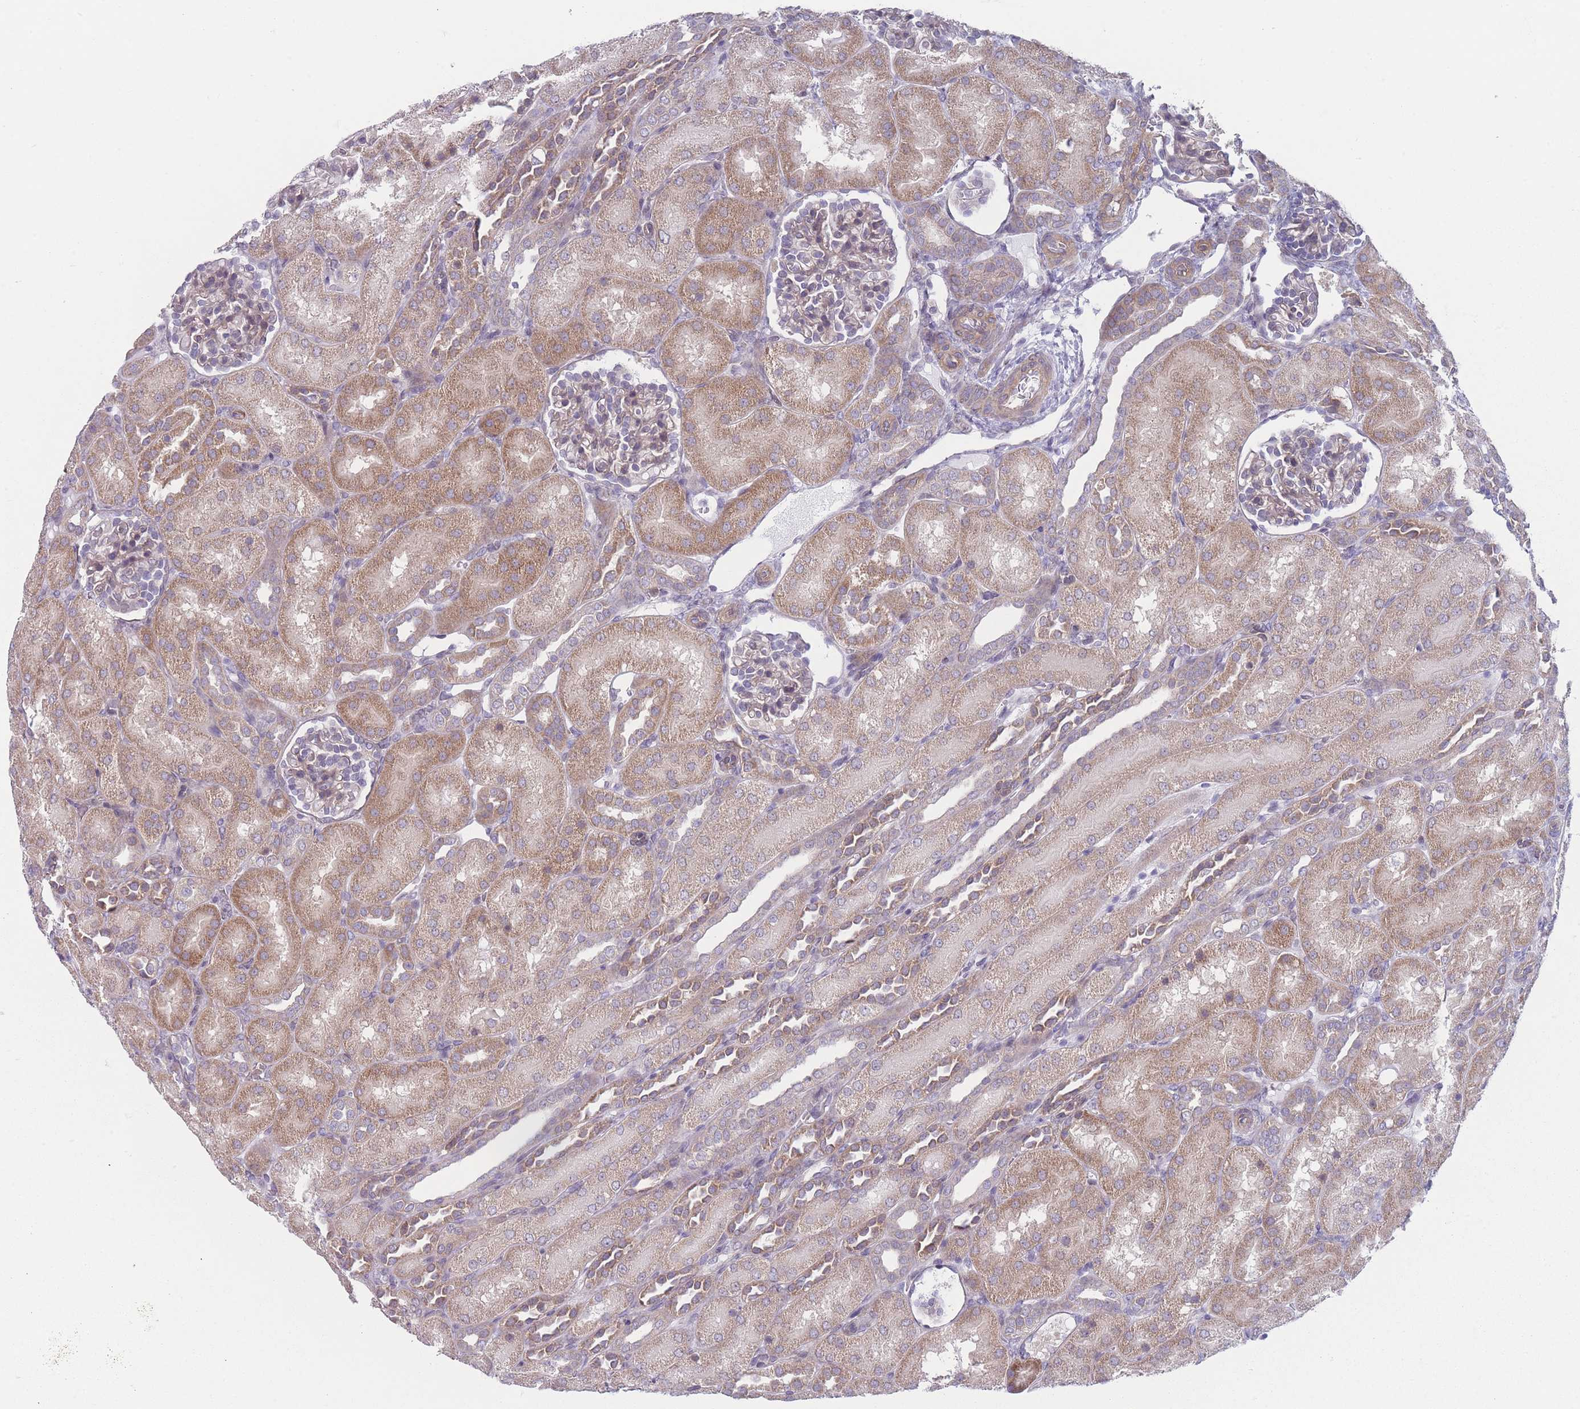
{"staining": {"intensity": "weak", "quantity": "<25%", "location": "cytoplasmic/membranous"}, "tissue": "kidney", "cell_type": "Cells in glomeruli", "image_type": "normal", "snomed": [{"axis": "morphology", "description": "Normal tissue, NOS"}, {"axis": "topography", "description": "Kidney"}], "caption": "This is an IHC histopathology image of unremarkable kidney. There is no staining in cells in glomeruli.", "gene": "VRK2", "patient": {"sex": "male", "age": 1}}